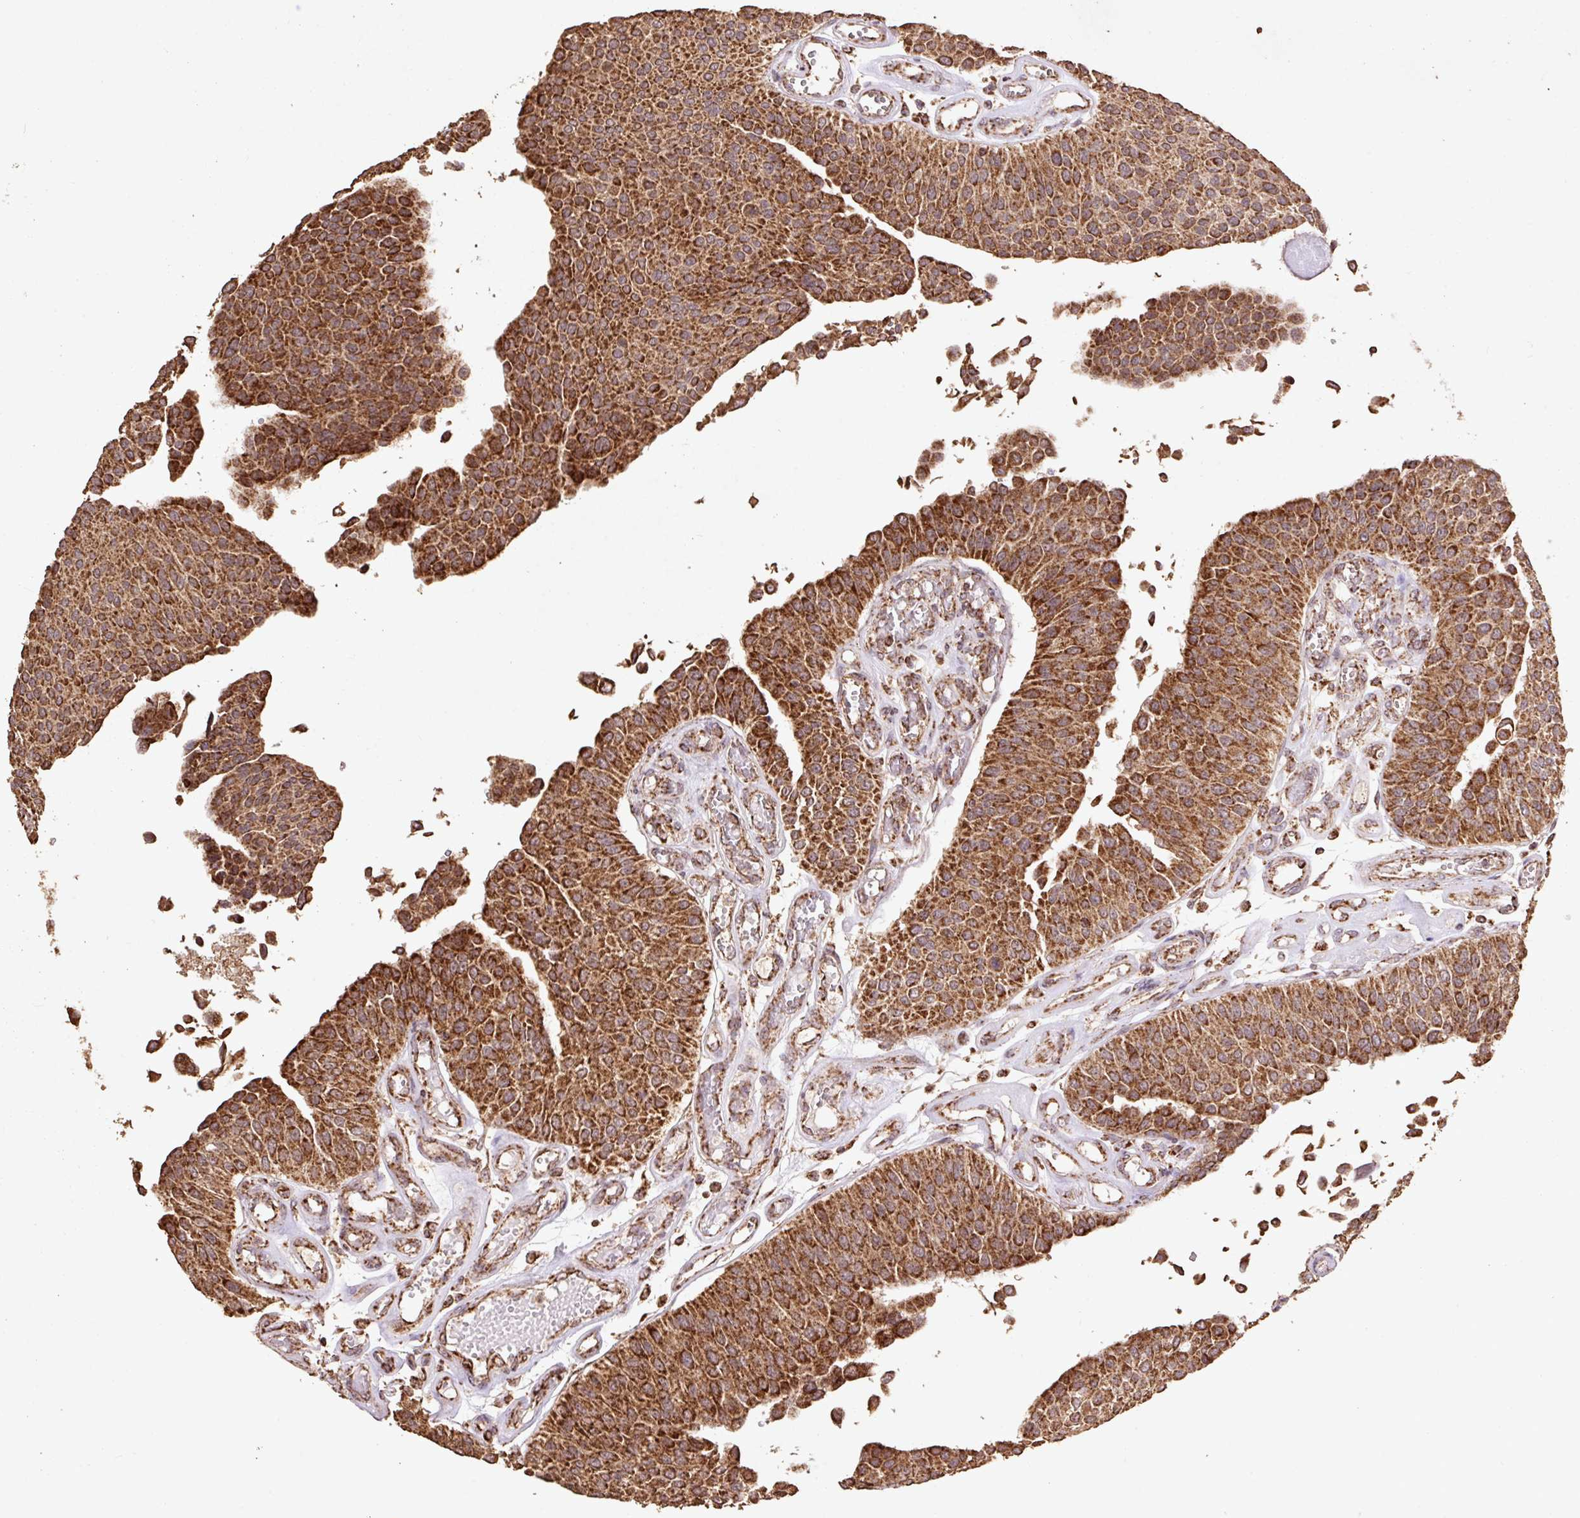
{"staining": {"intensity": "strong", "quantity": ">75%", "location": "cytoplasmic/membranous"}, "tissue": "urothelial cancer", "cell_type": "Tumor cells", "image_type": "cancer", "snomed": [{"axis": "morphology", "description": "Urothelial carcinoma, NOS"}, {"axis": "topography", "description": "Urinary bladder"}], "caption": "A brown stain shows strong cytoplasmic/membranous expression of a protein in human transitional cell carcinoma tumor cells. (brown staining indicates protein expression, while blue staining denotes nuclei).", "gene": "ATP5F1A", "patient": {"sex": "male", "age": 55}}